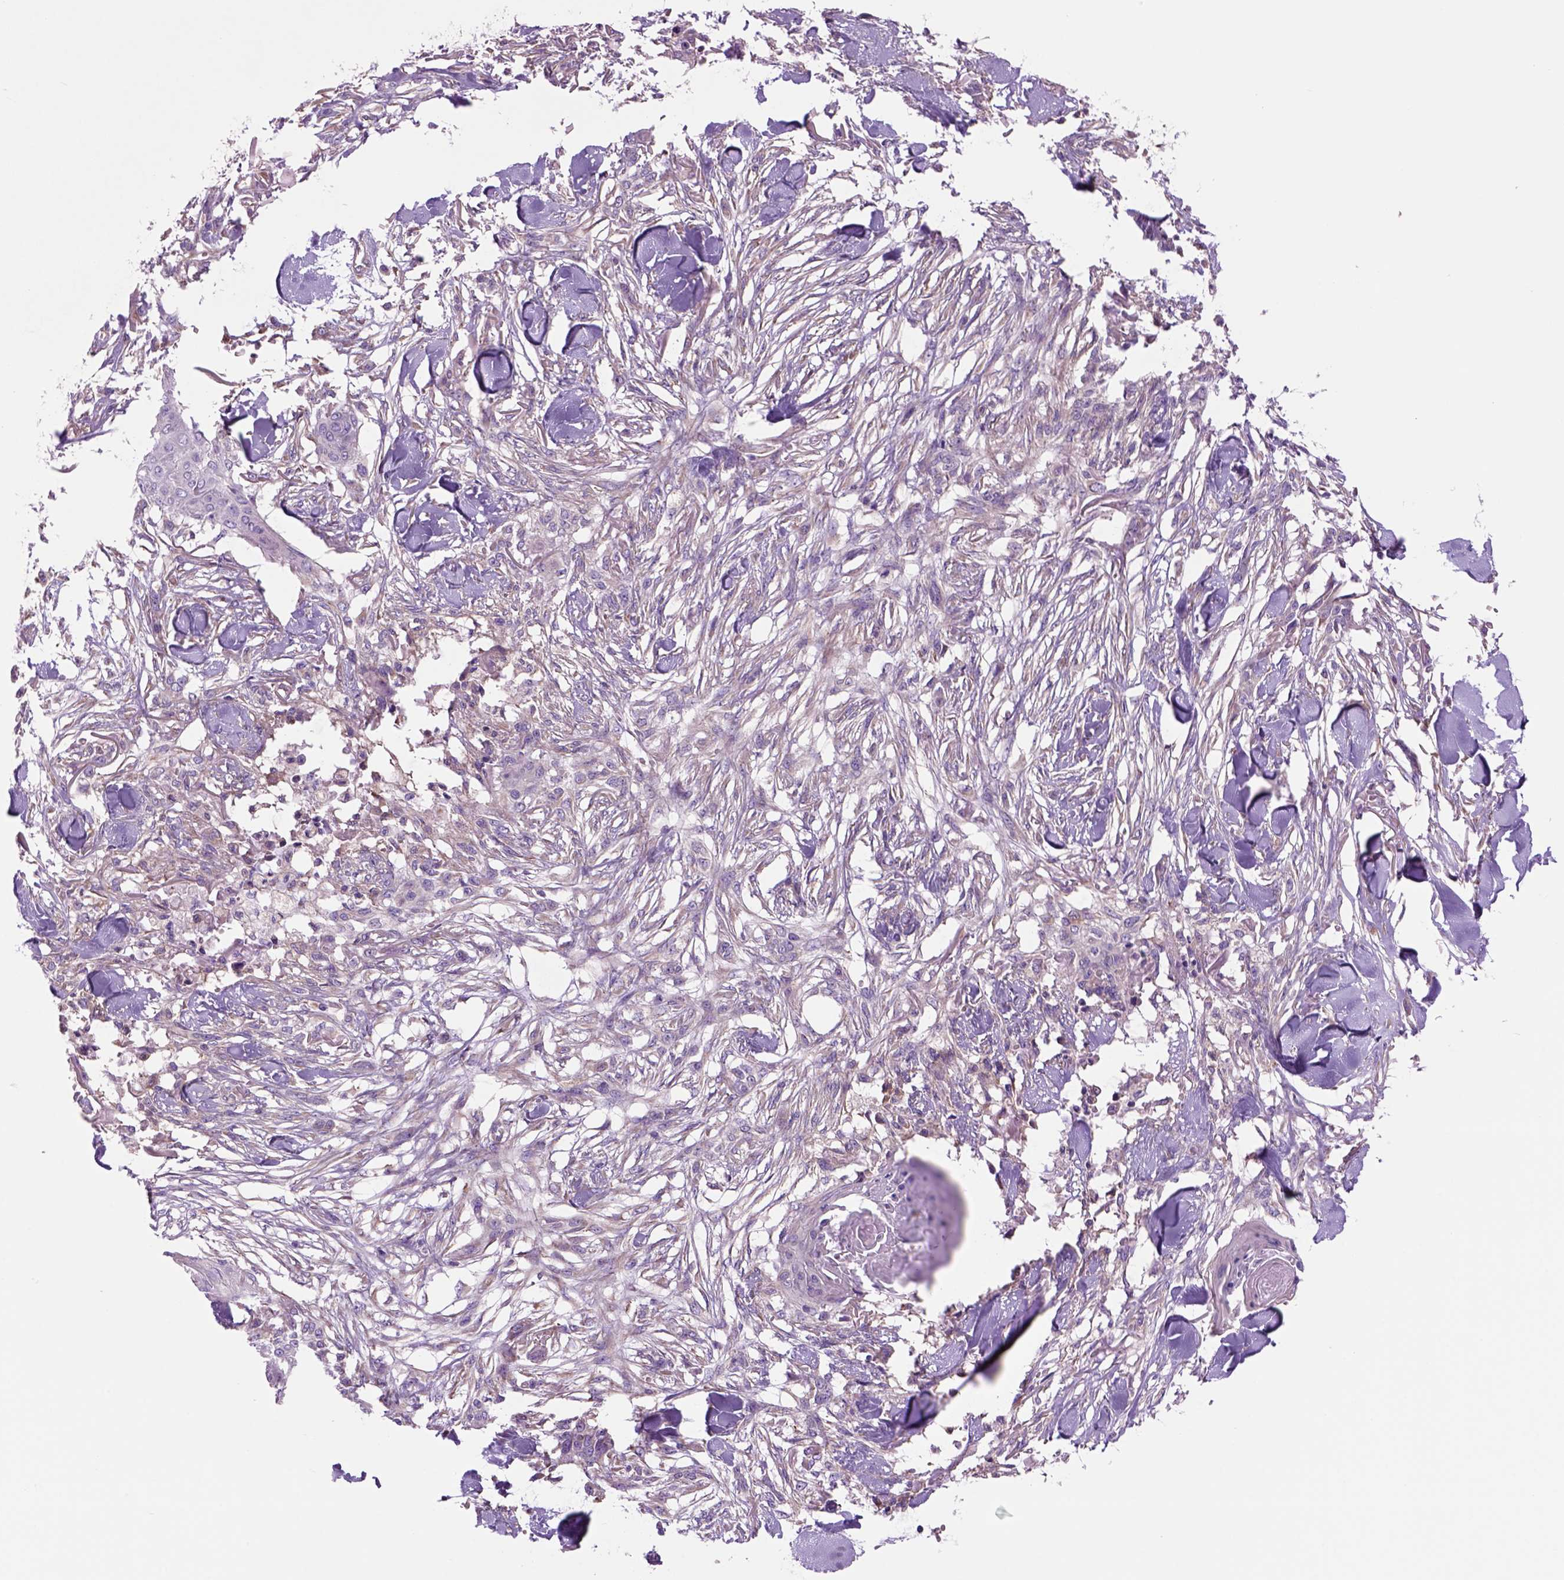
{"staining": {"intensity": "negative", "quantity": "none", "location": "none"}, "tissue": "skin cancer", "cell_type": "Tumor cells", "image_type": "cancer", "snomed": [{"axis": "morphology", "description": "Squamous cell carcinoma, NOS"}, {"axis": "topography", "description": "Skin"}], "caption": "This is a image of immunohistochemistry (IHC) staining of skin squamous cell carcinoma, which shows no positivity in tumor cells. (IHC, brightfield microscopy, high magnification).", "gene": "PIAS3", "patient": {"sex": "female", "age": 59}}